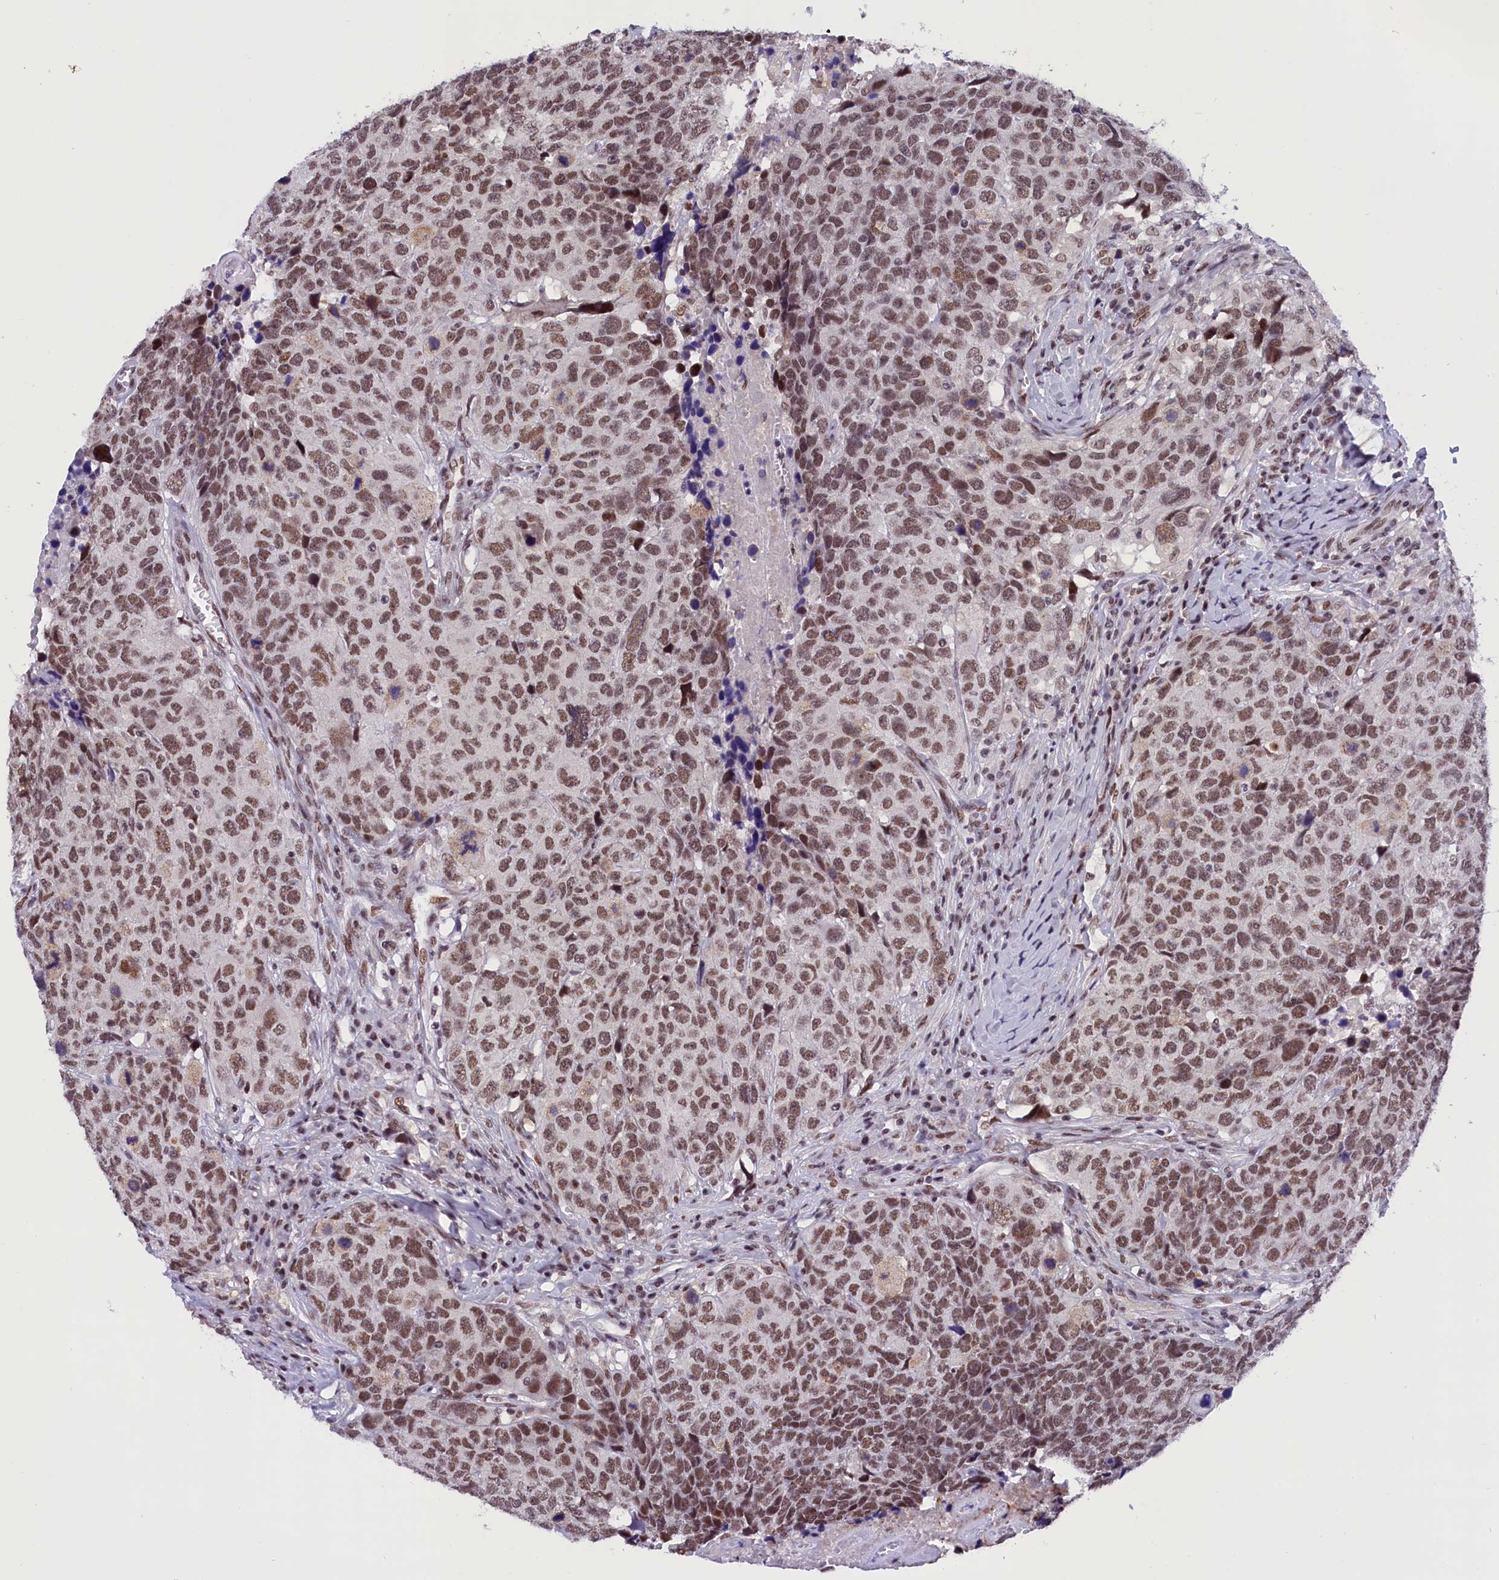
{"staining": {"intensity": "moderate", "quantity": ">75%", "location": "nuclear"}, "tissue": "head and neck cancer", "cell_type": "Tumor cells", "image_type": "cancer", "snomed": [{"axis": "morphology", "description": "Squamous cell carcinoma, NOS"}, {"axis": "topography", "description": "Head-Neck"}], "caption": "Protein analysis of head and neck squamous cell carcinoma tissue exhibits moderate nuclear positivity in about >75% of tumor cells.", "gene": "CDYL2", "patient": {"sex": "male", "age": 66}}